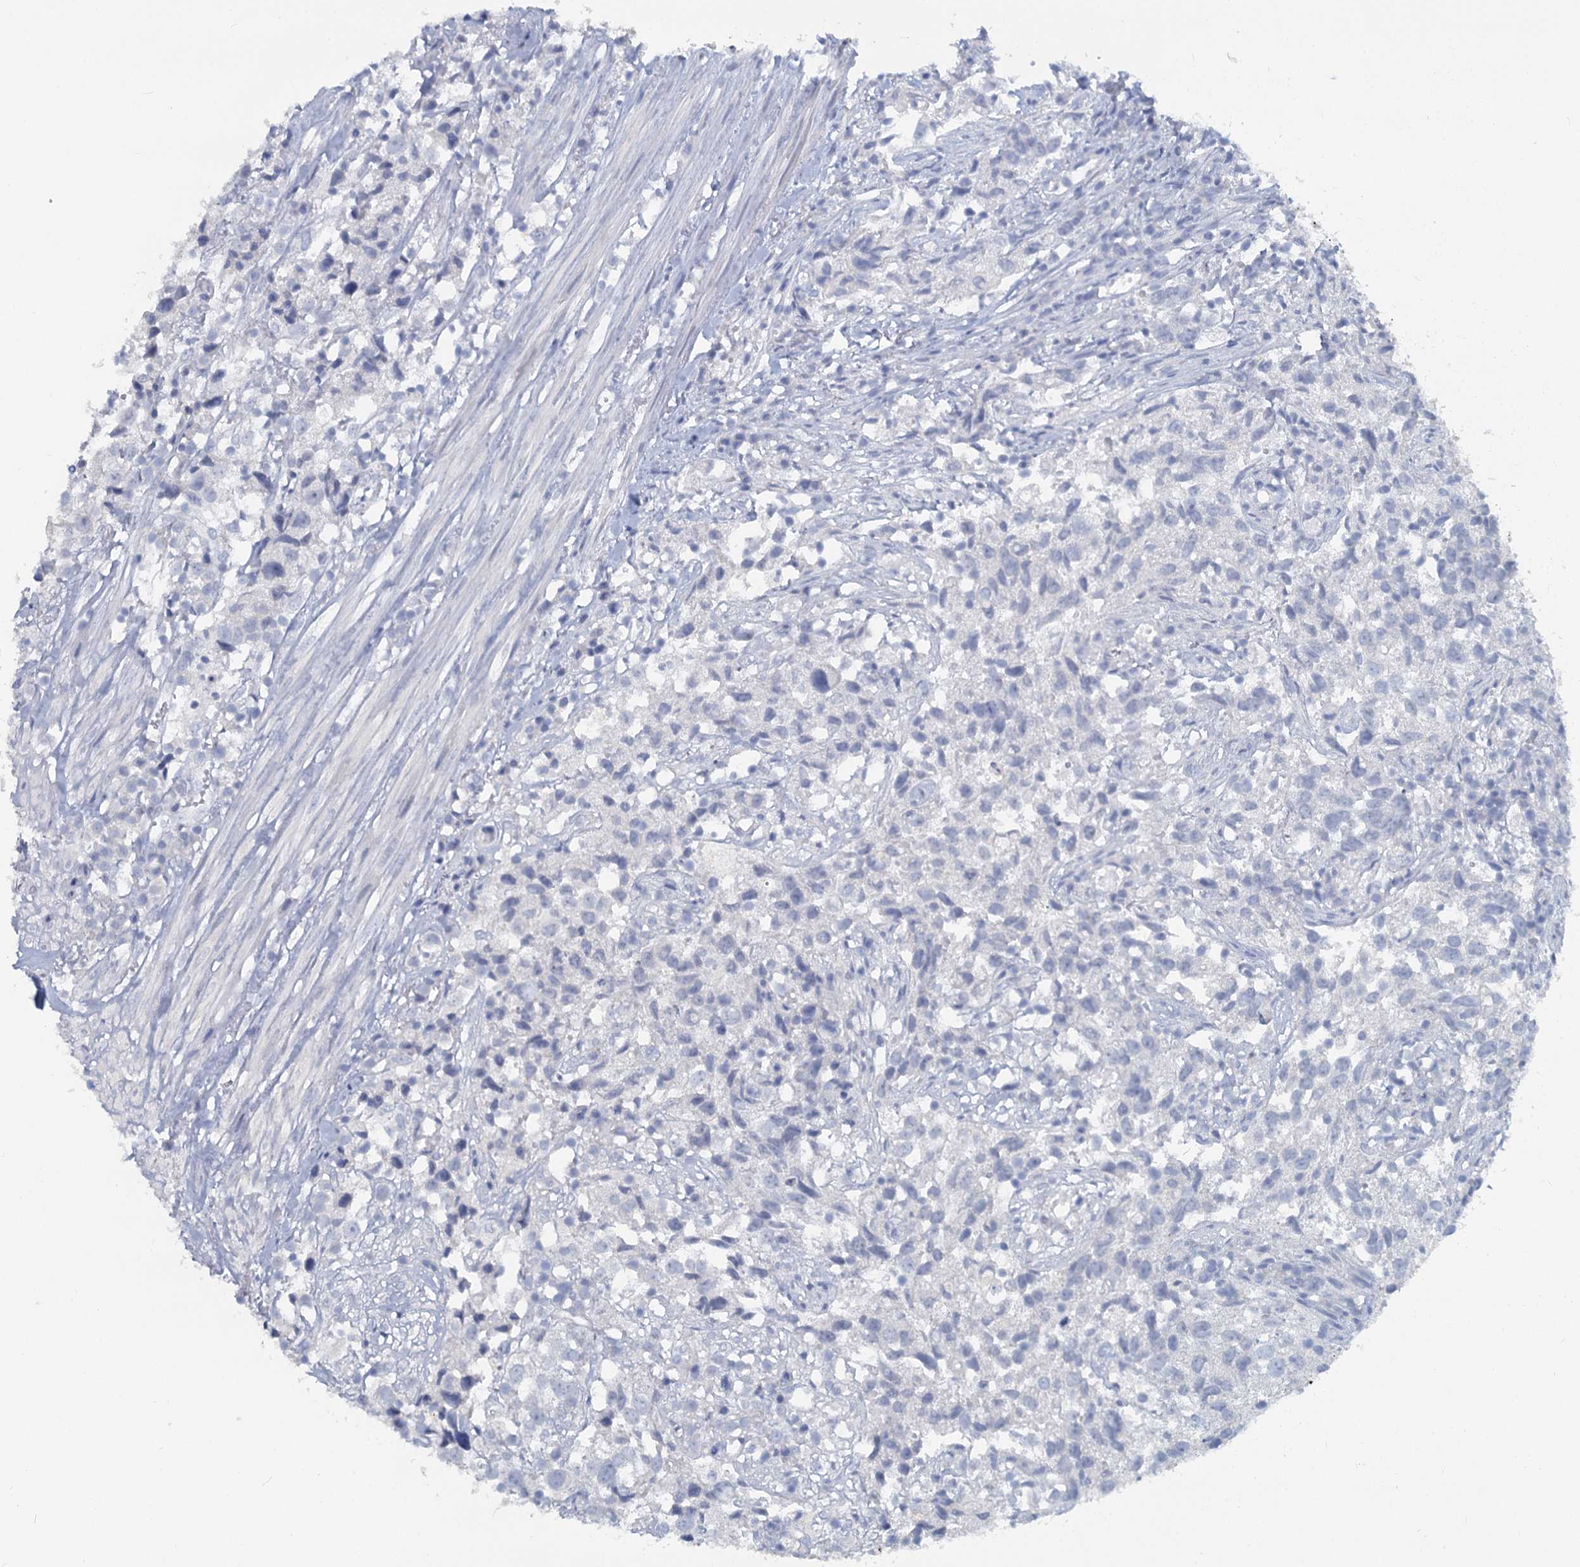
{"staining": {"intensity": "negative", "quantity": "none", "location": "none"}, "tissue": "urothelial cancer", "cell_type": "Tumor cells", "image_type": "cancer", "snomed": [{"axis": "morphology", "description": "Urothelial carcinoma, High grade"}, {"axis": "topography", "description": "Urinary bladder"}], "caption": "The immunohistochemistry (IHC) photomicrograph has no significant expression in tumor cells of urothelial carcinoma (high-grade) tissue.", "gene": "CHGA", "patient": {"sex": "female", "age": 75}}